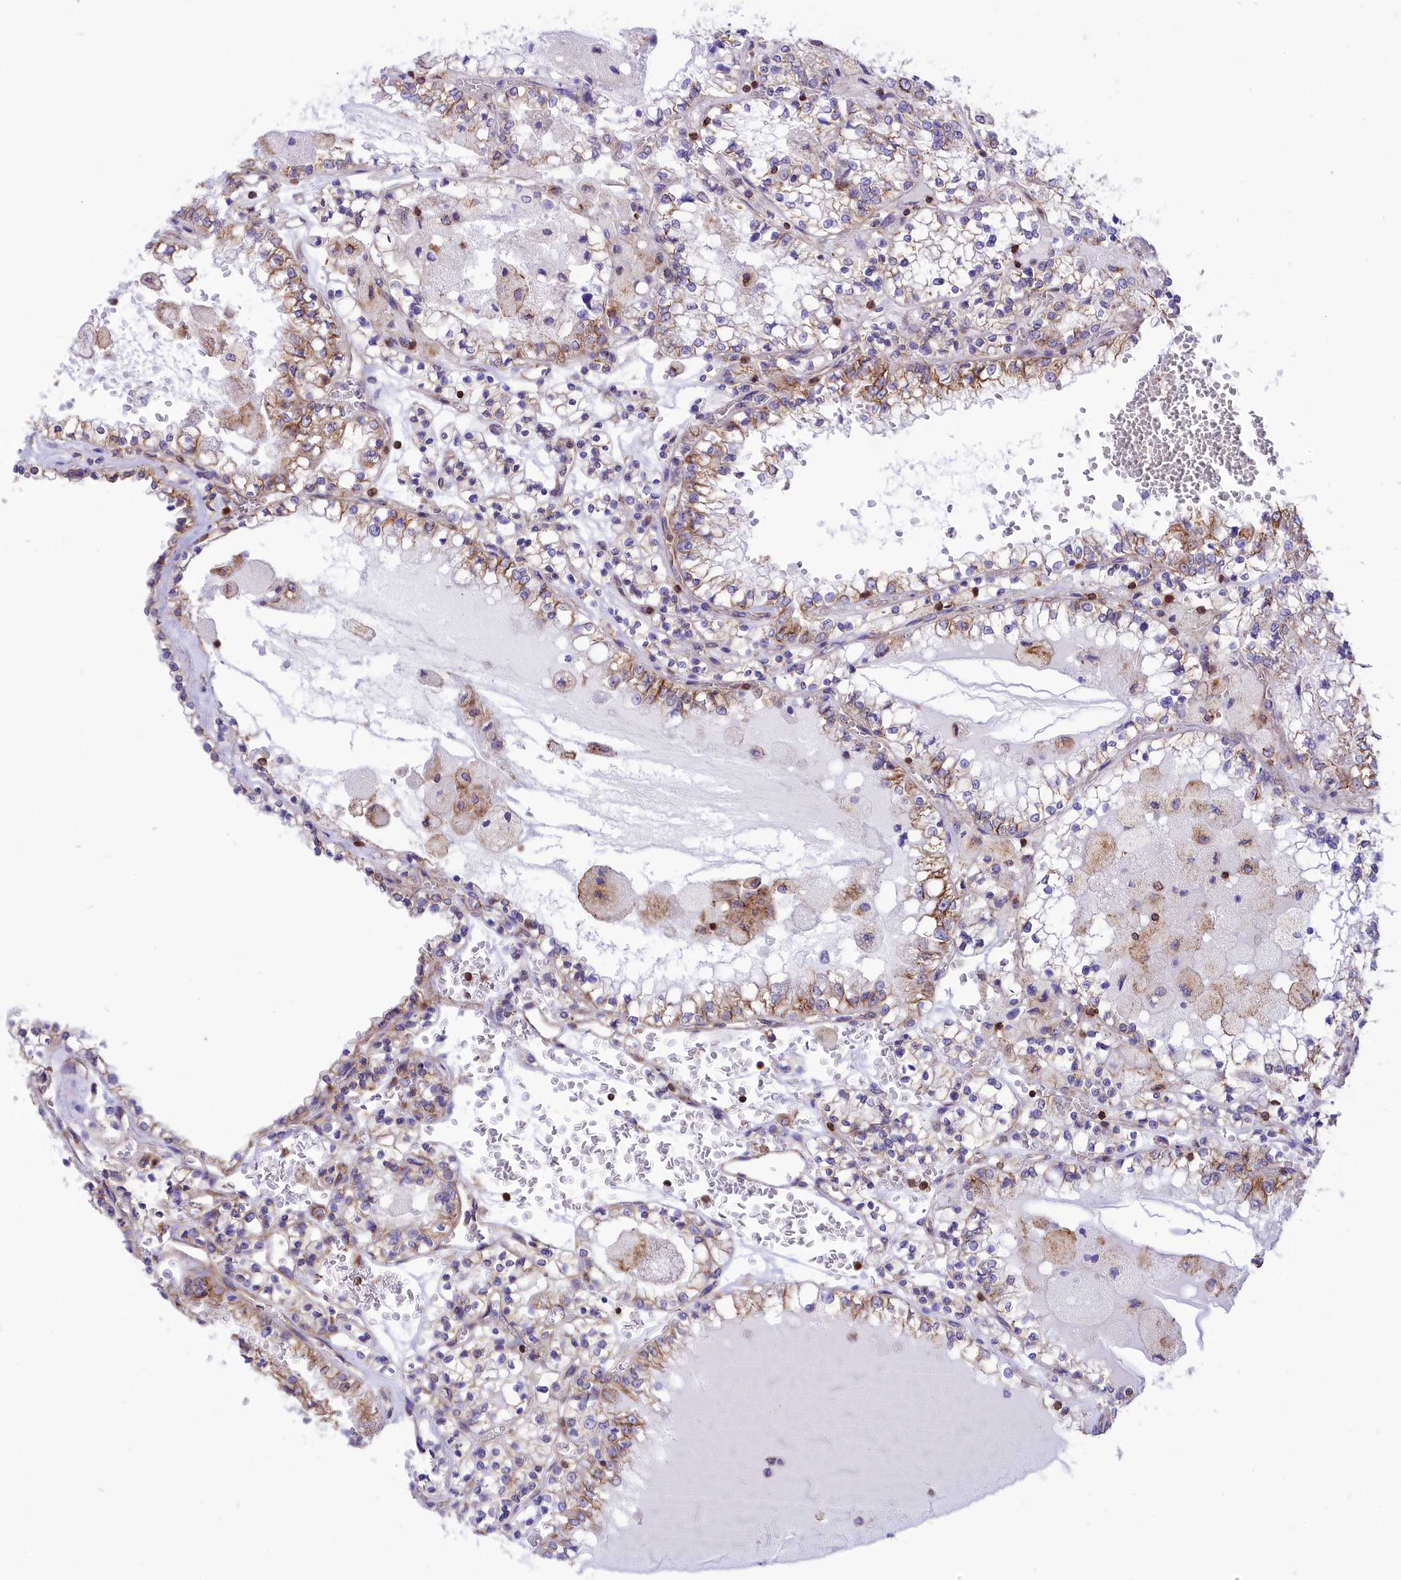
{"staining": {"intensity": "moderate", "quantity": "<25%", "location": "cytoplasmic/membranous"}, "tissue": "renal cancer", "cell_type": "Tumor cells", "image_type": "cancer", "snomed": [{"axis": "morphology", "description": "Adenocarcinoma, NOS"}, {"axis": "topography", "description": "Kidney"}], "caption": "Adenocarcinoma (renal) tissue reveals moderate cytoplasmic/membranous positivity in approximately <25% of tumor cells", "gene": "SEPTIN9", "patient": {"sex": "female", "age": 56}}